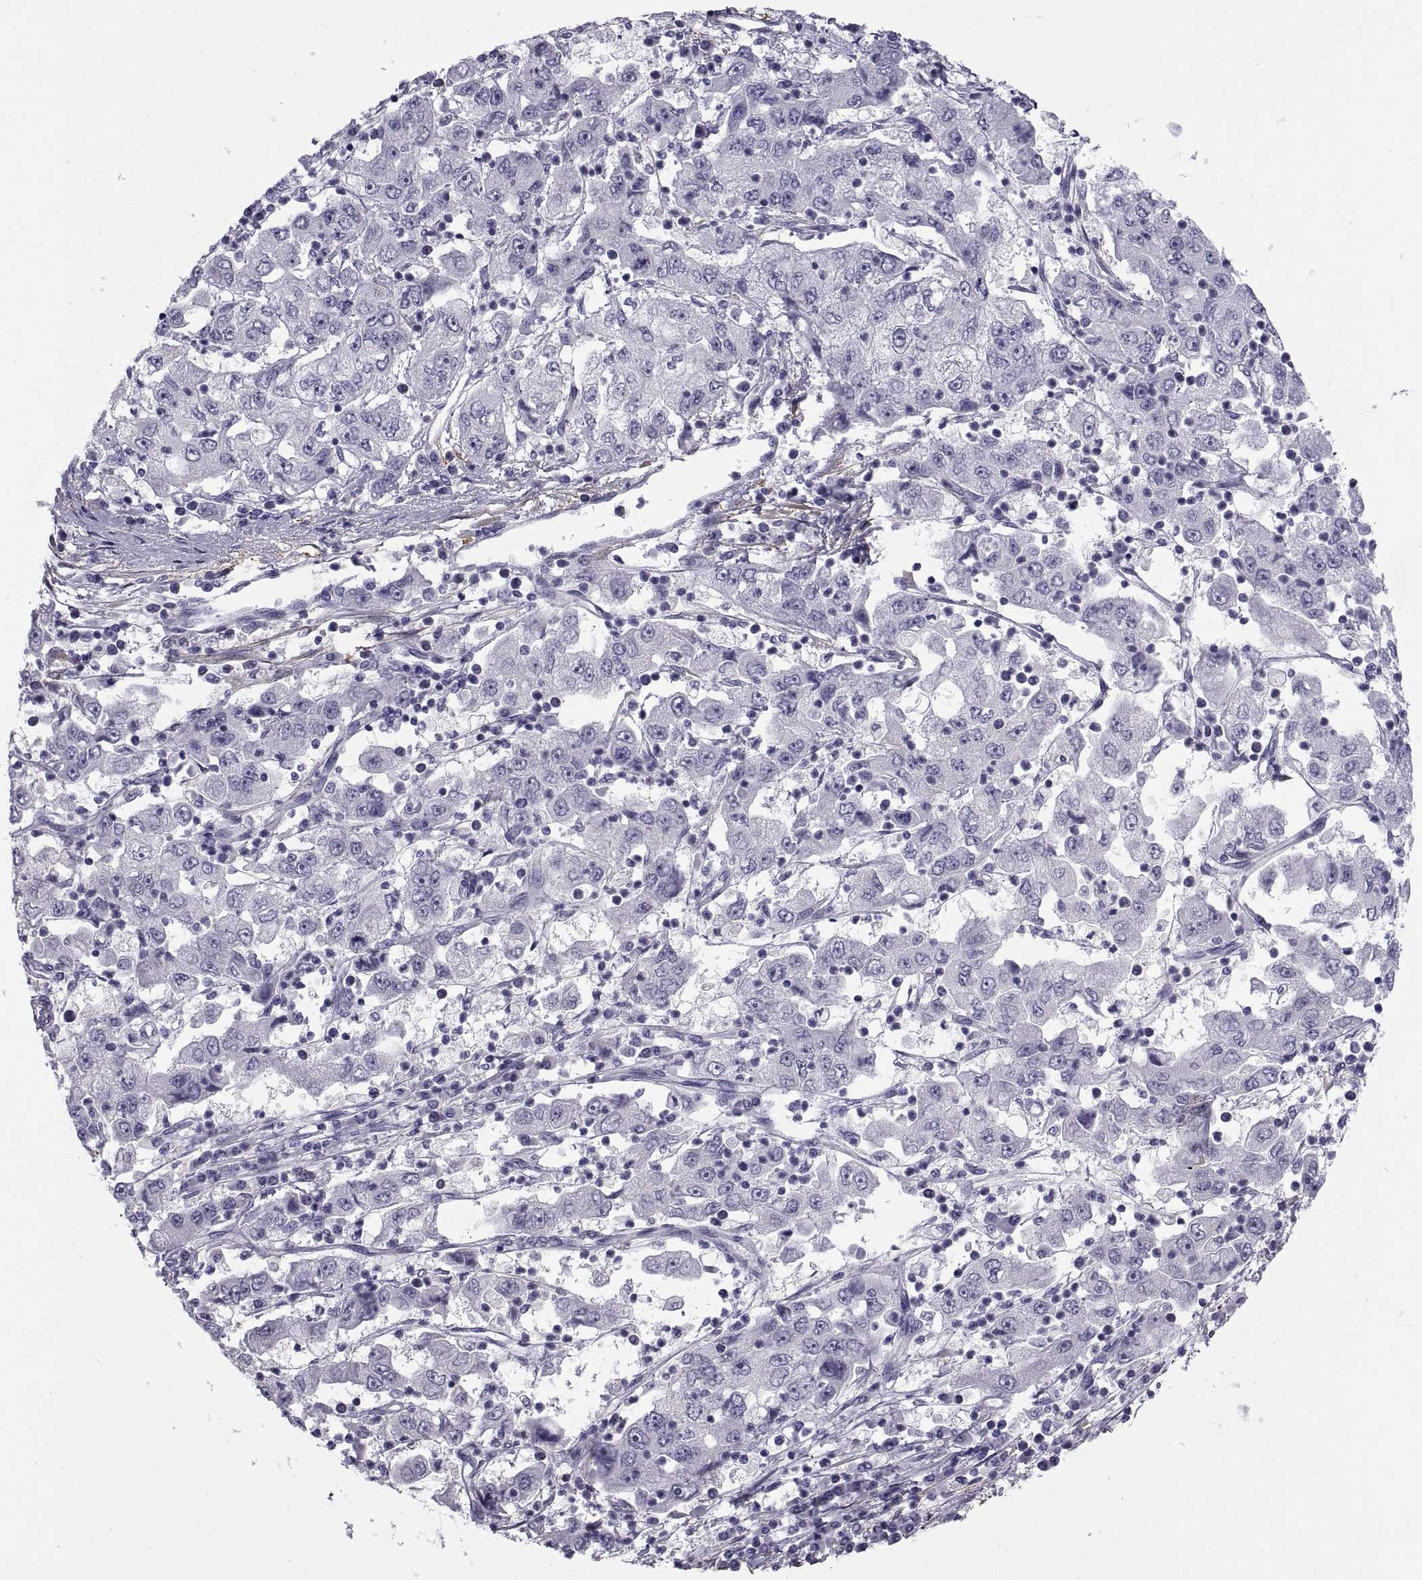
{"staining": {"intensity": "negative", "quantity": "none", "location": "none"}, "tissue": "cervical cancer", "cell_type": "Tumor cells", "image_type": "cancer", "snomed": [{"axis": "morphology", "description": "Squamous cell carcinoma, NOS"}, {"axis": "topography", "description": "Cervix"}], "caption": "There is no significant expression in tumor cells of cervical cancer (squamous cell carcinoma). Brightfield microscopy of immunohistochemistry (IHC) stained with DAB (3,3'-diaminobenzidine) (brown) and hematoxylin (blue), captured at high magnification.", "gene": "MAGEB1", "patient": {"sex": "female", "age": 36}}